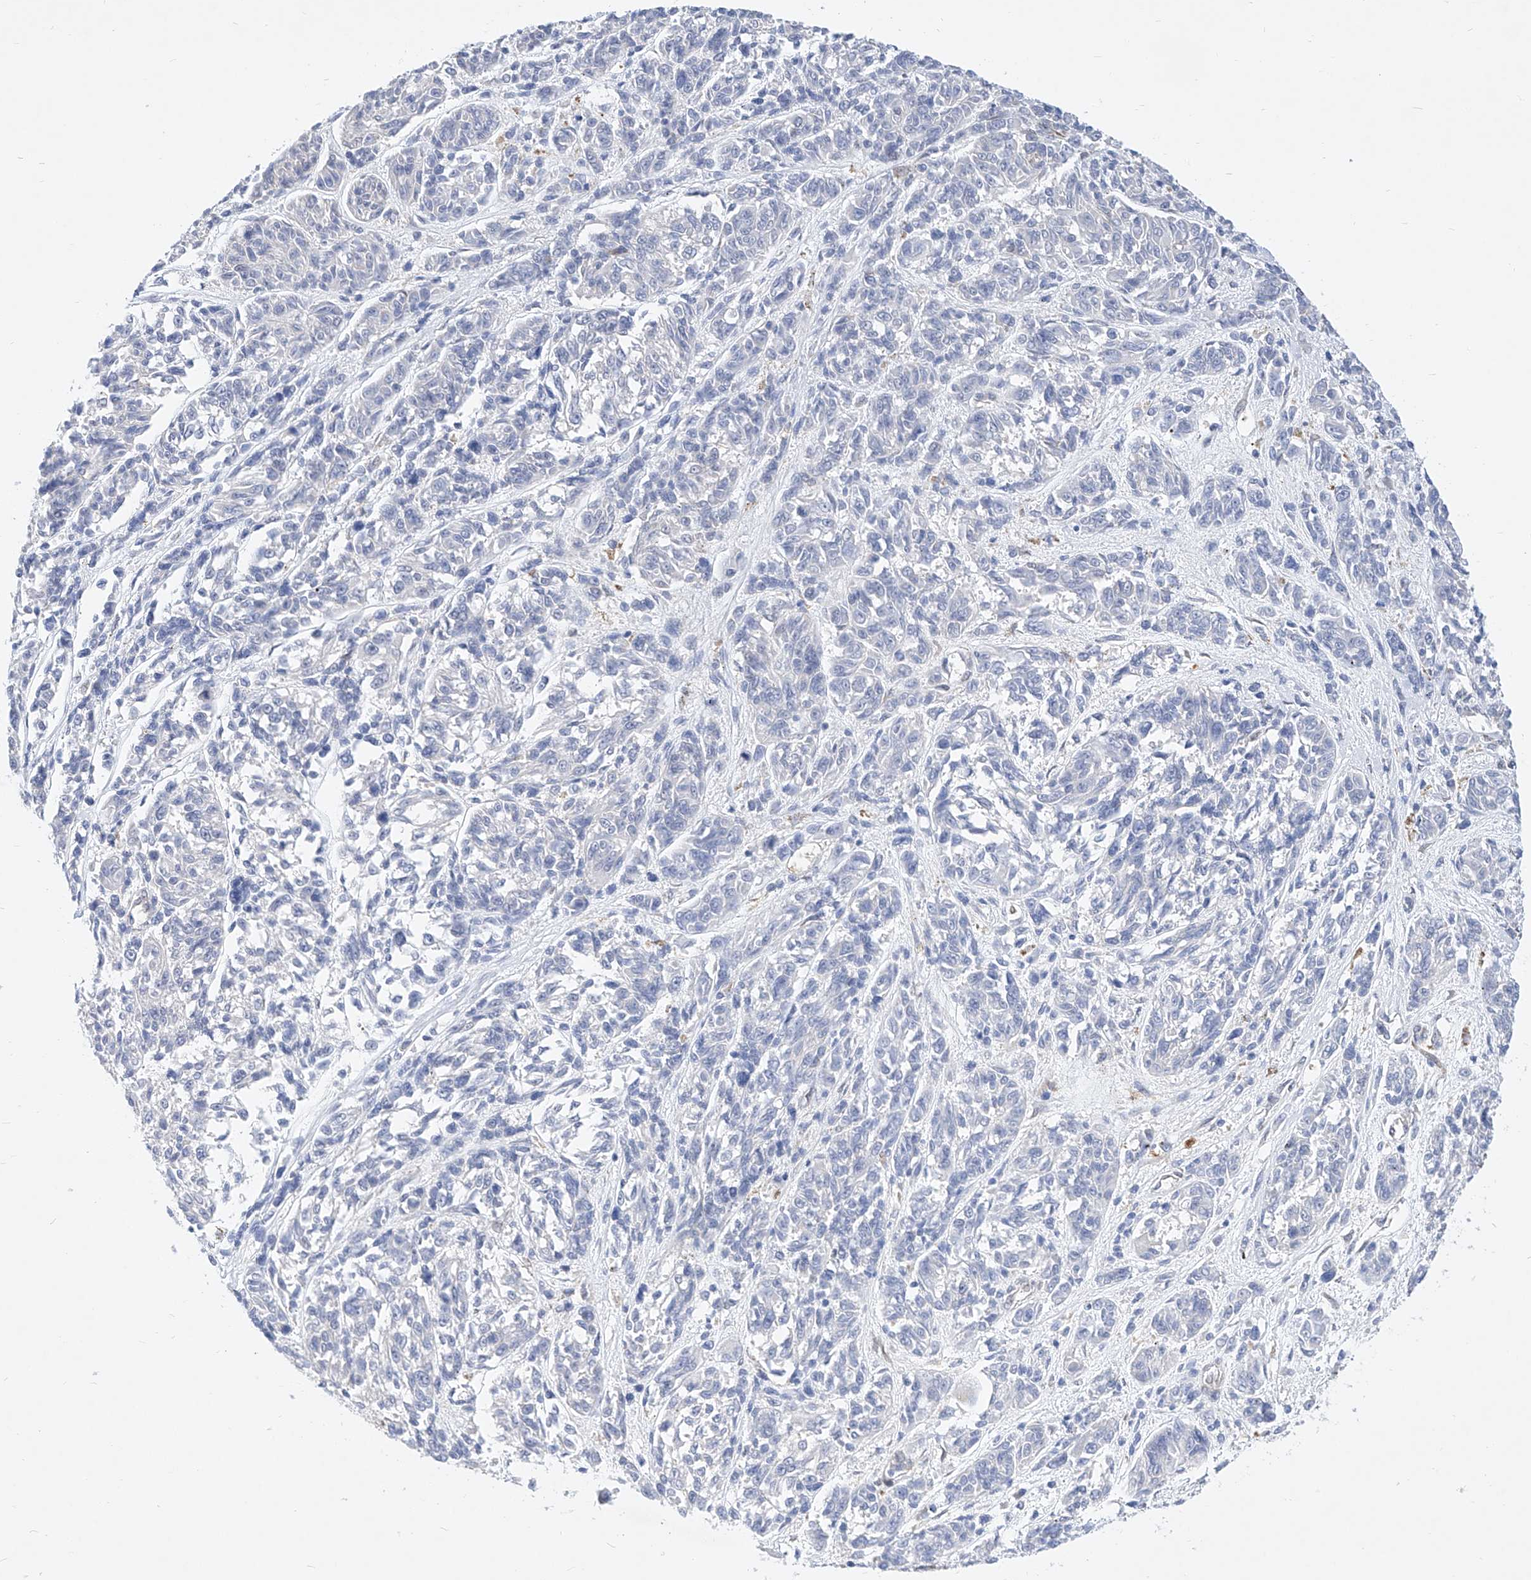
{"staining": {"intensity": "negative", "quantity": "none", "location": "none"}, "tissue": "melanoma", "cell_type": "Tumor cells", "image_type": "cancer", "snomed": [{"axis": "morphology", "description": "Malignant melanoma, NOS"}, {"axis": "topography", "description": "Skin"}], "caption": "Human melanoma stained for a protein using immunohistochemistry demonstrates no positivity in tumor cells.", "gene": "MX2", "patient": {"sex": "male", "age": 53}}